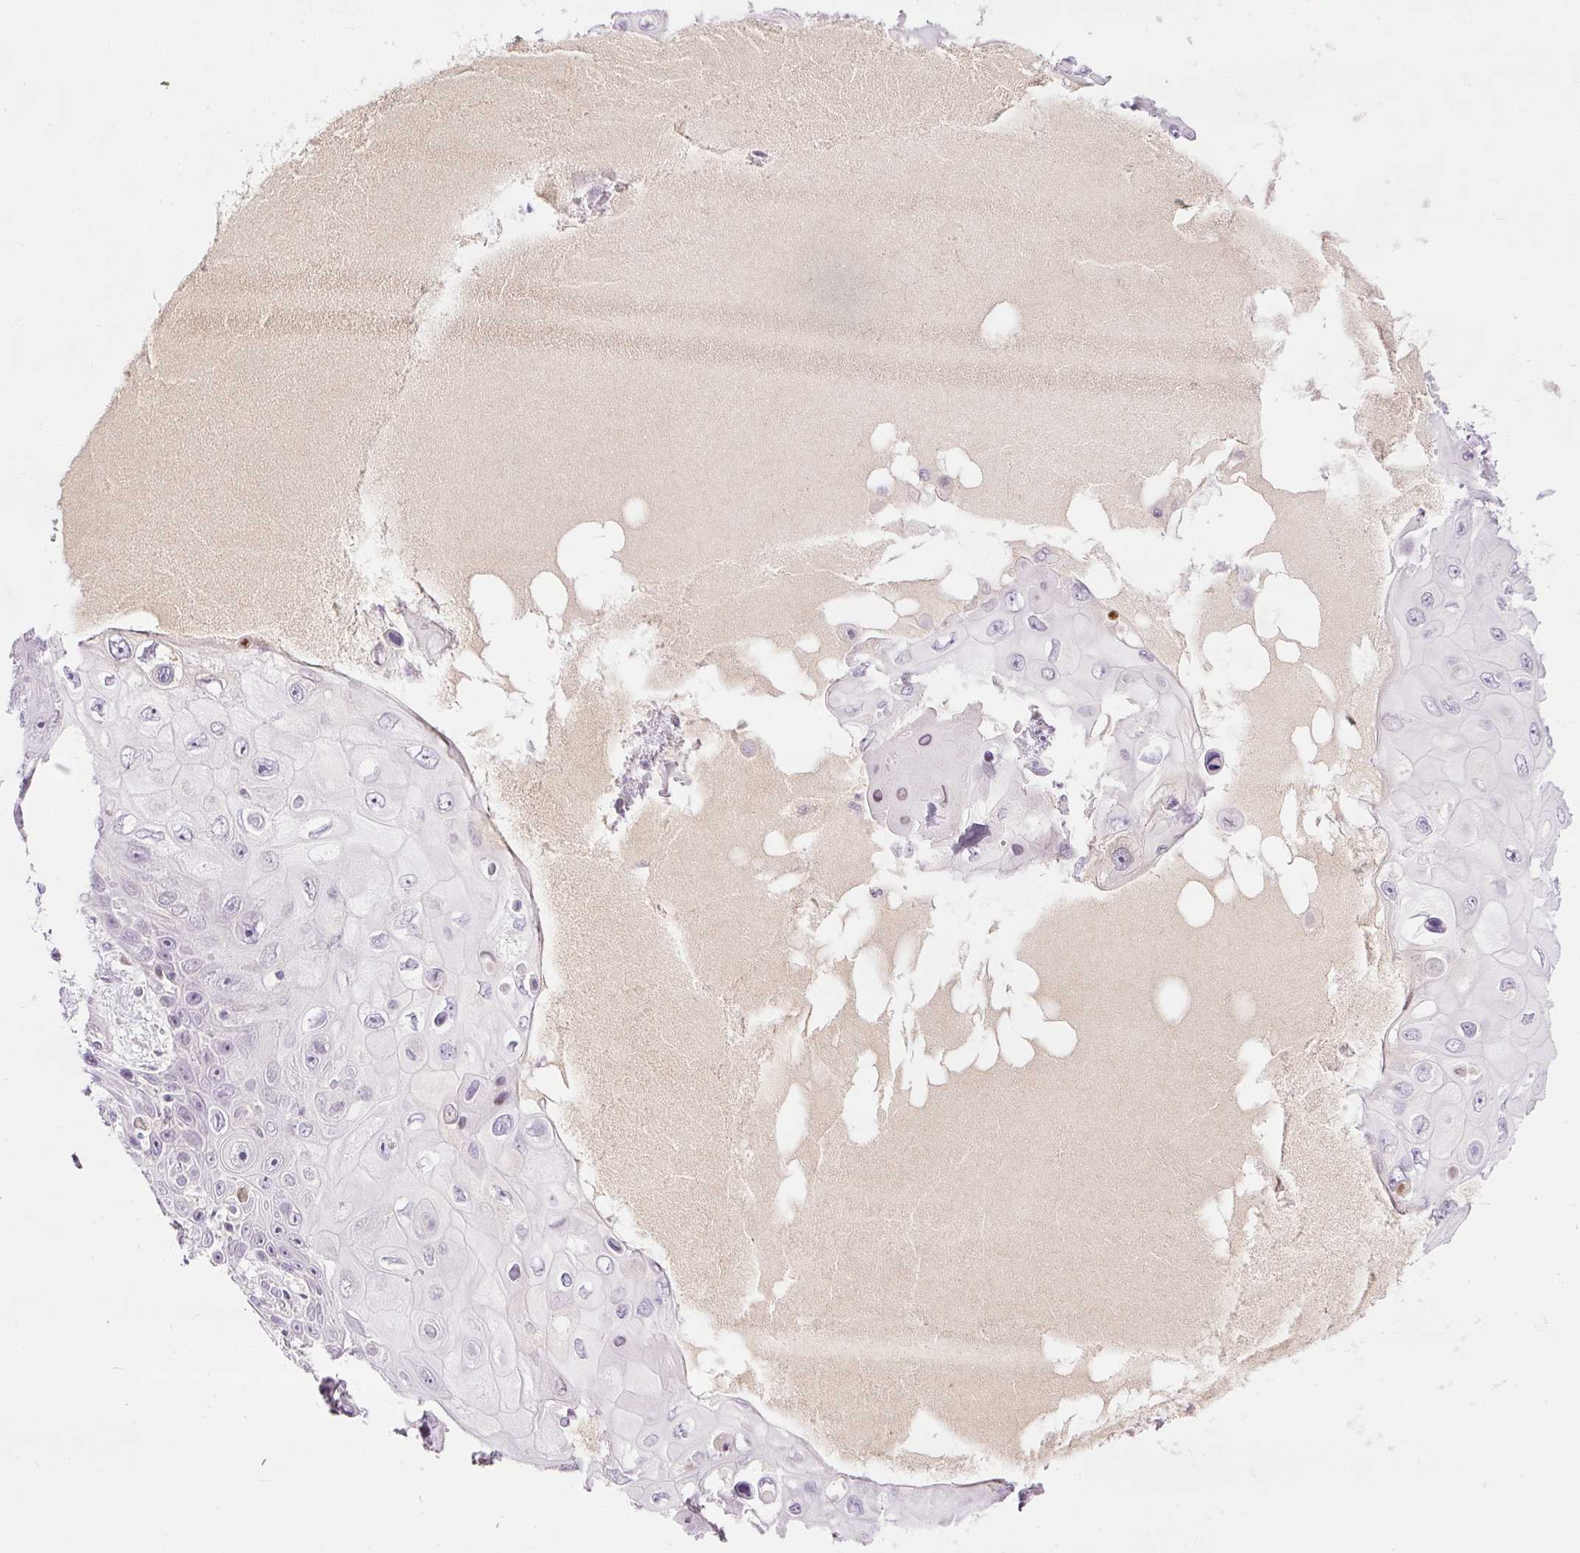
{"staining": {"intensity": "negative", "quantity": "none", "location": "none"}, "tissue": "skin cancer", "cell_type": "Tumor cells", "image_type": "cancer", "snomed": [{"axis": "morphology", "description": "Squamous cell carcinoma, NOS"}, {"axis": "topography", "description": "Skin"}], "caption": "An immunohistochemistry micrograph of skin squamous cell carcinoma is shown. There is no staining in tumor cells of skin squamous cell carcinoma.", "gene": "ABHD11", "patient": {"sex": "male", "age": 82}}